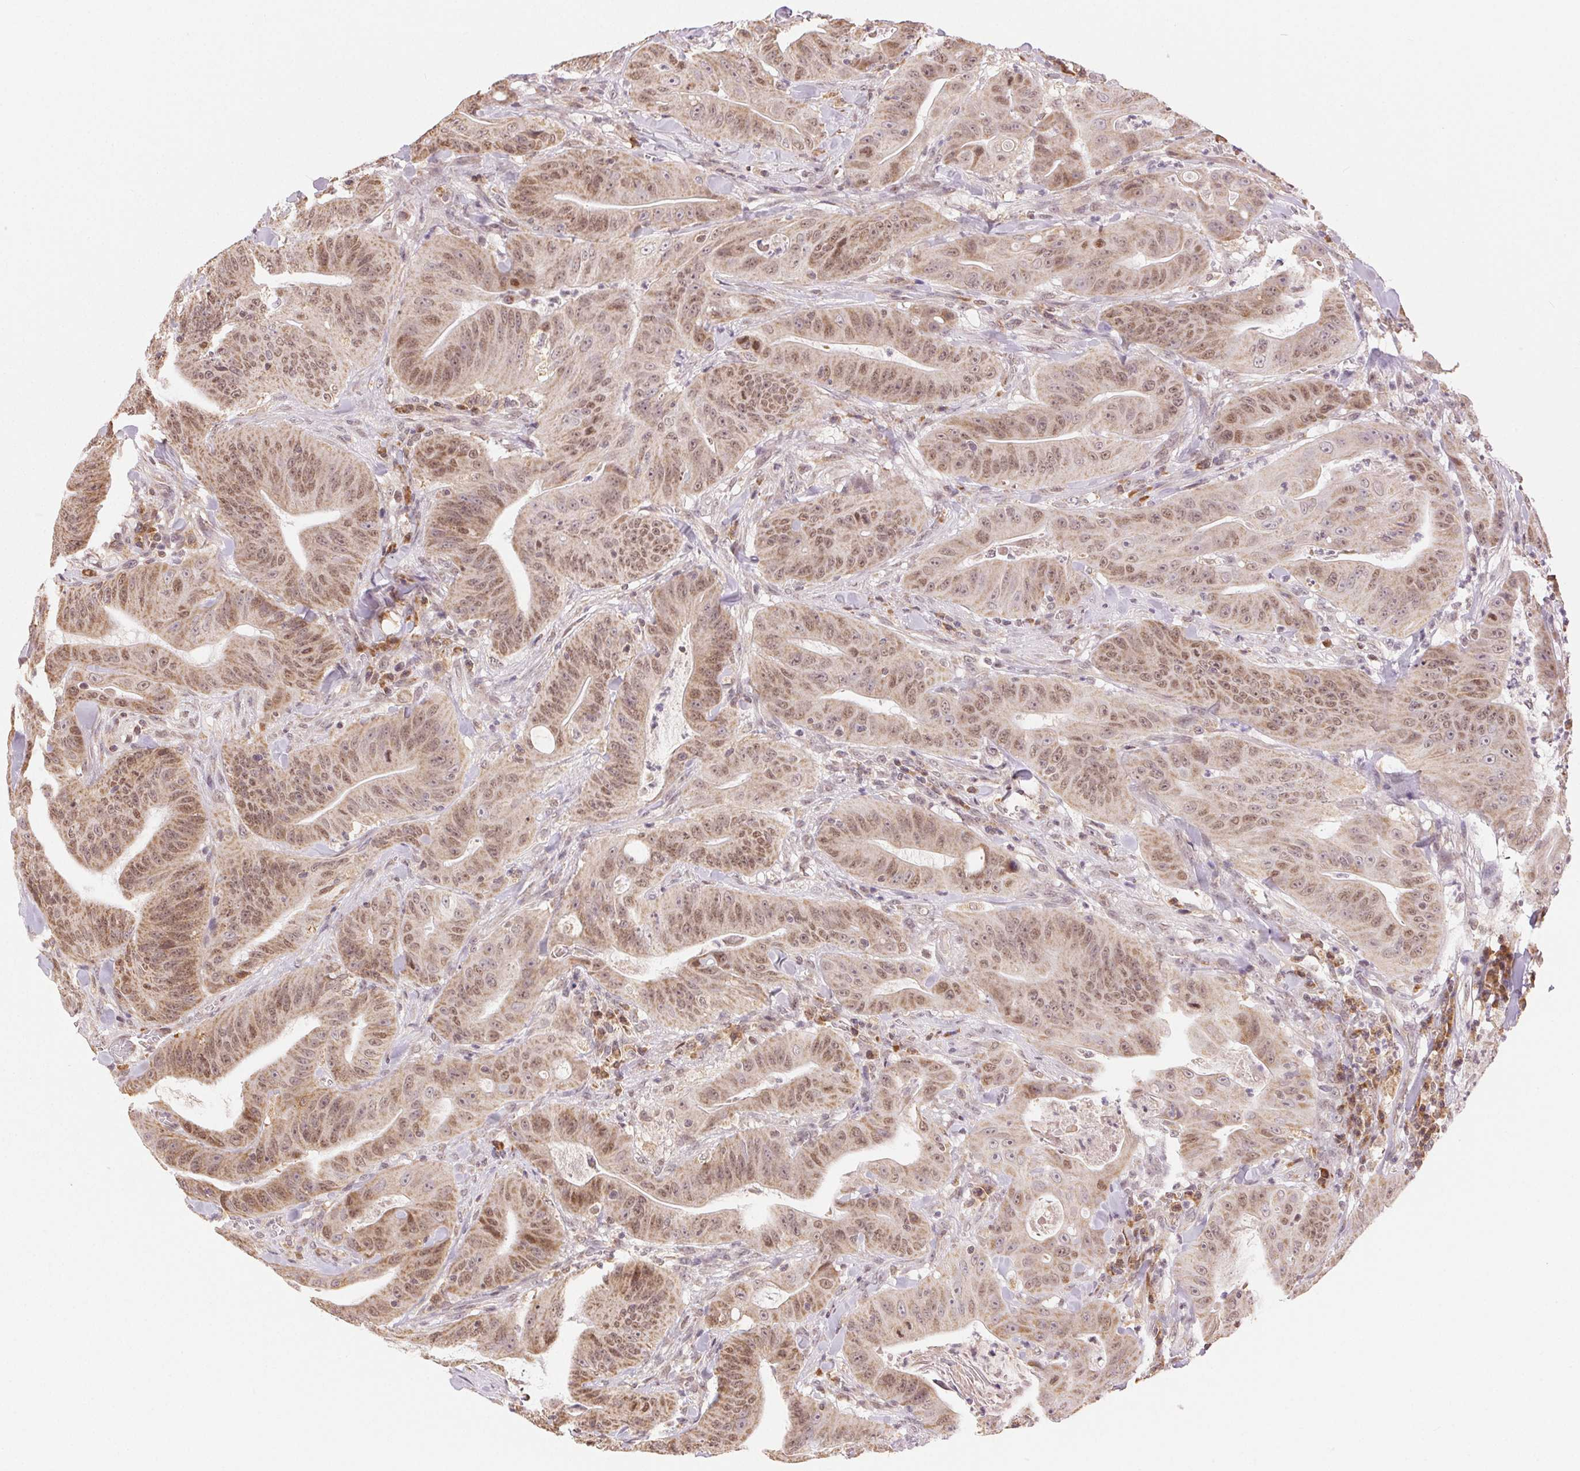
{"staining": {"intensity": "moderate", "quantity": ">75%", "location": "nuclear"}, "tissue": "colorectal cancer", "cell_type": "Tumor cells", "image_type": "cancer", "snomed": [{"axis": "morphology", "description": "Adenocarcinoma, NOS"}, {"axis": "topography", "description": "Colon"}], "caption": "A high-resolution micrograph shows immunohistochemistry staining of colorectal cancer, which exhibits moderate nuclear positivity in about >75% of tumor cells.", "gene": "PIWIL4", "patient": {"sex": "male", "age": 33}}